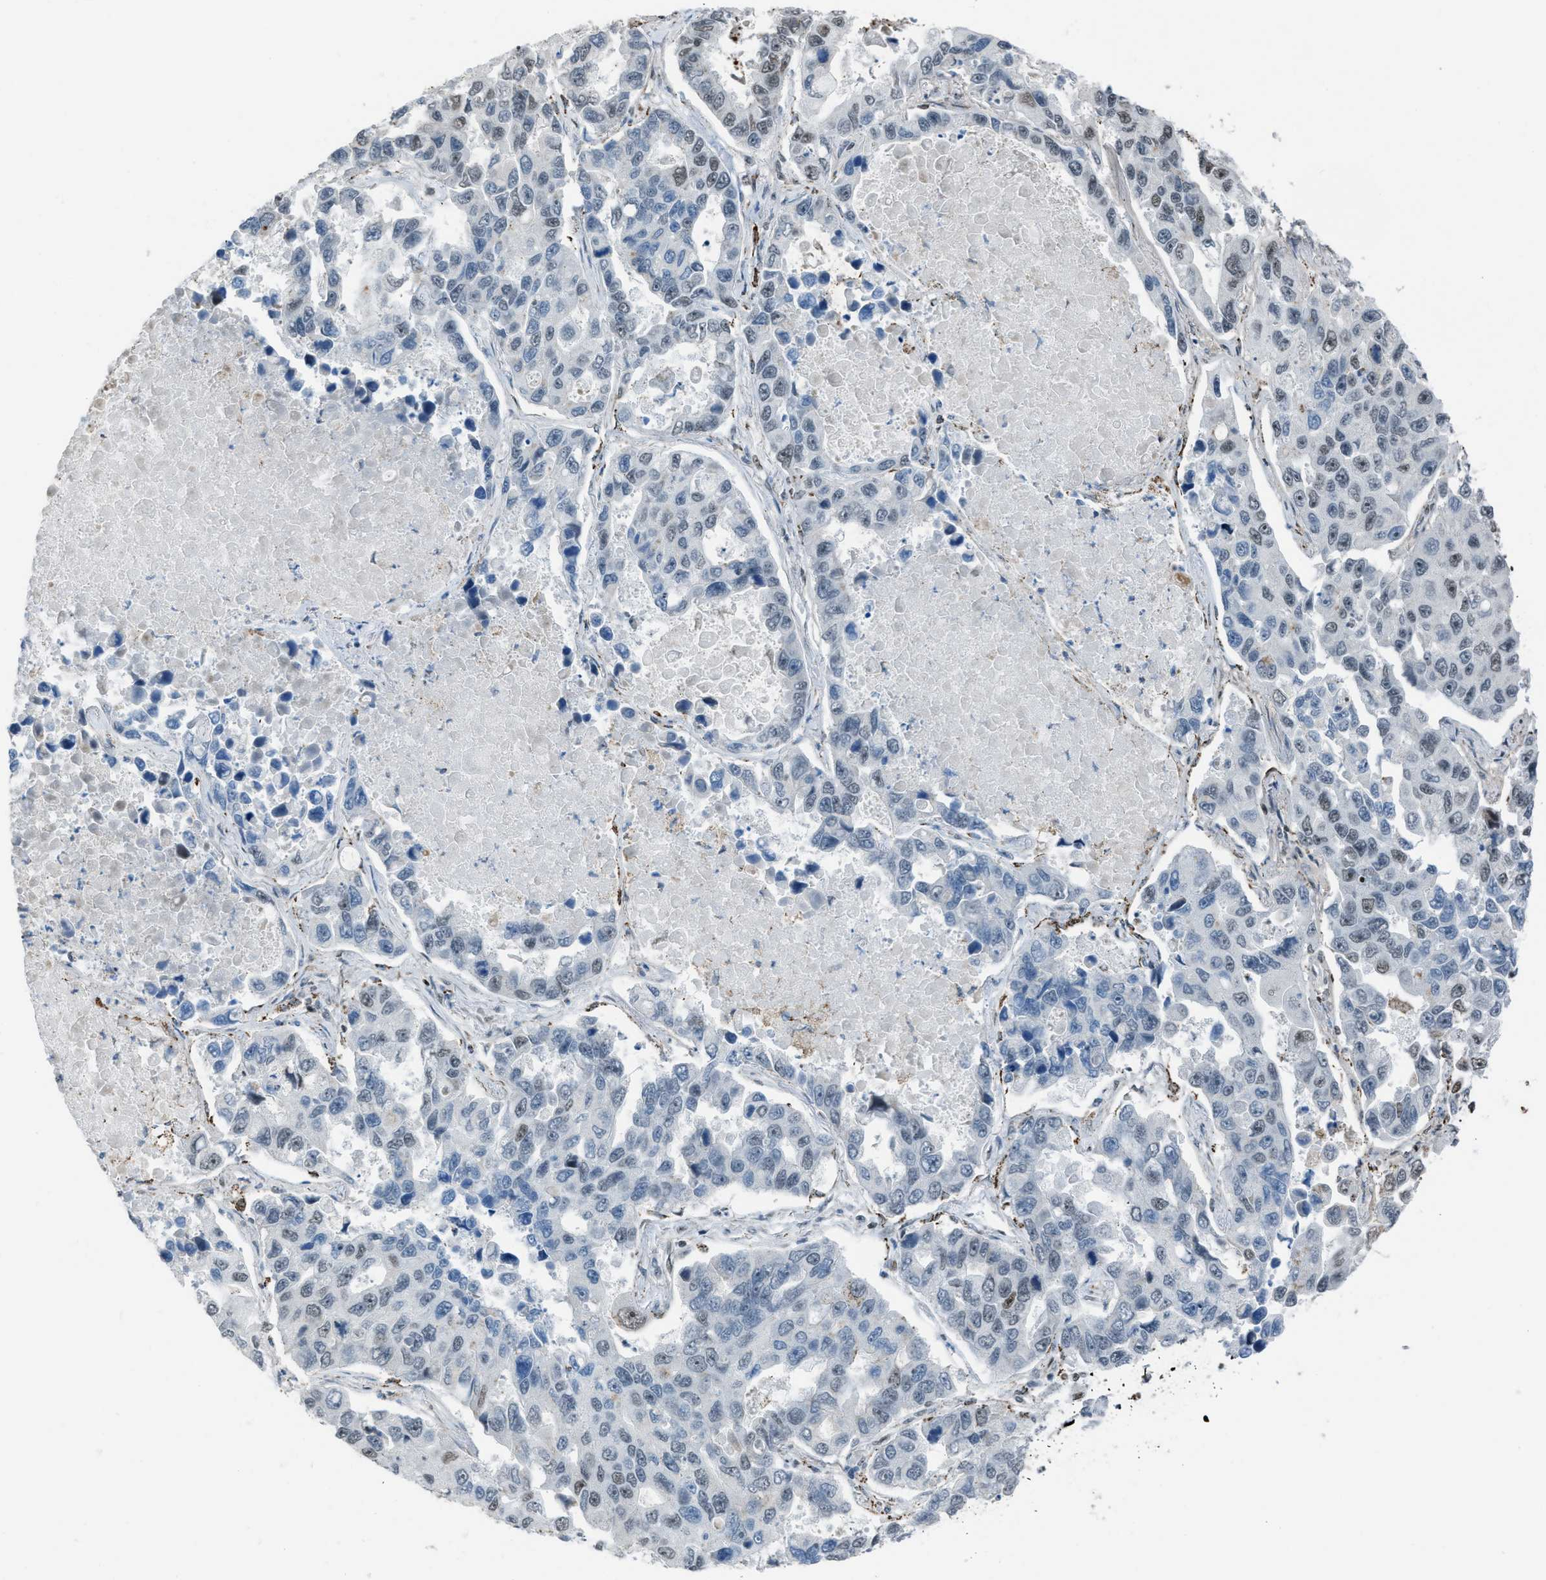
{"staining": {"intensity": "weak", "quantity": "<25%", "location": "nuclear"}, "tissue": "lung cancer", "cell_type": "Tumor cells", "image_type": "cancer", "snomed": [{"axis": "morphology", "description": "Adenocarcinoma, NOS"}, {"axis": "topography", "description": "Lung"}], "caption": "DAB (3,3'-diaminobenzidine) immunohistochemical staining of adenocarcinoma (lung) demonstrates no significant expression in tumor cells.", "gene": "SLFN5", "patient": {"sex": "male", "age": 64}}